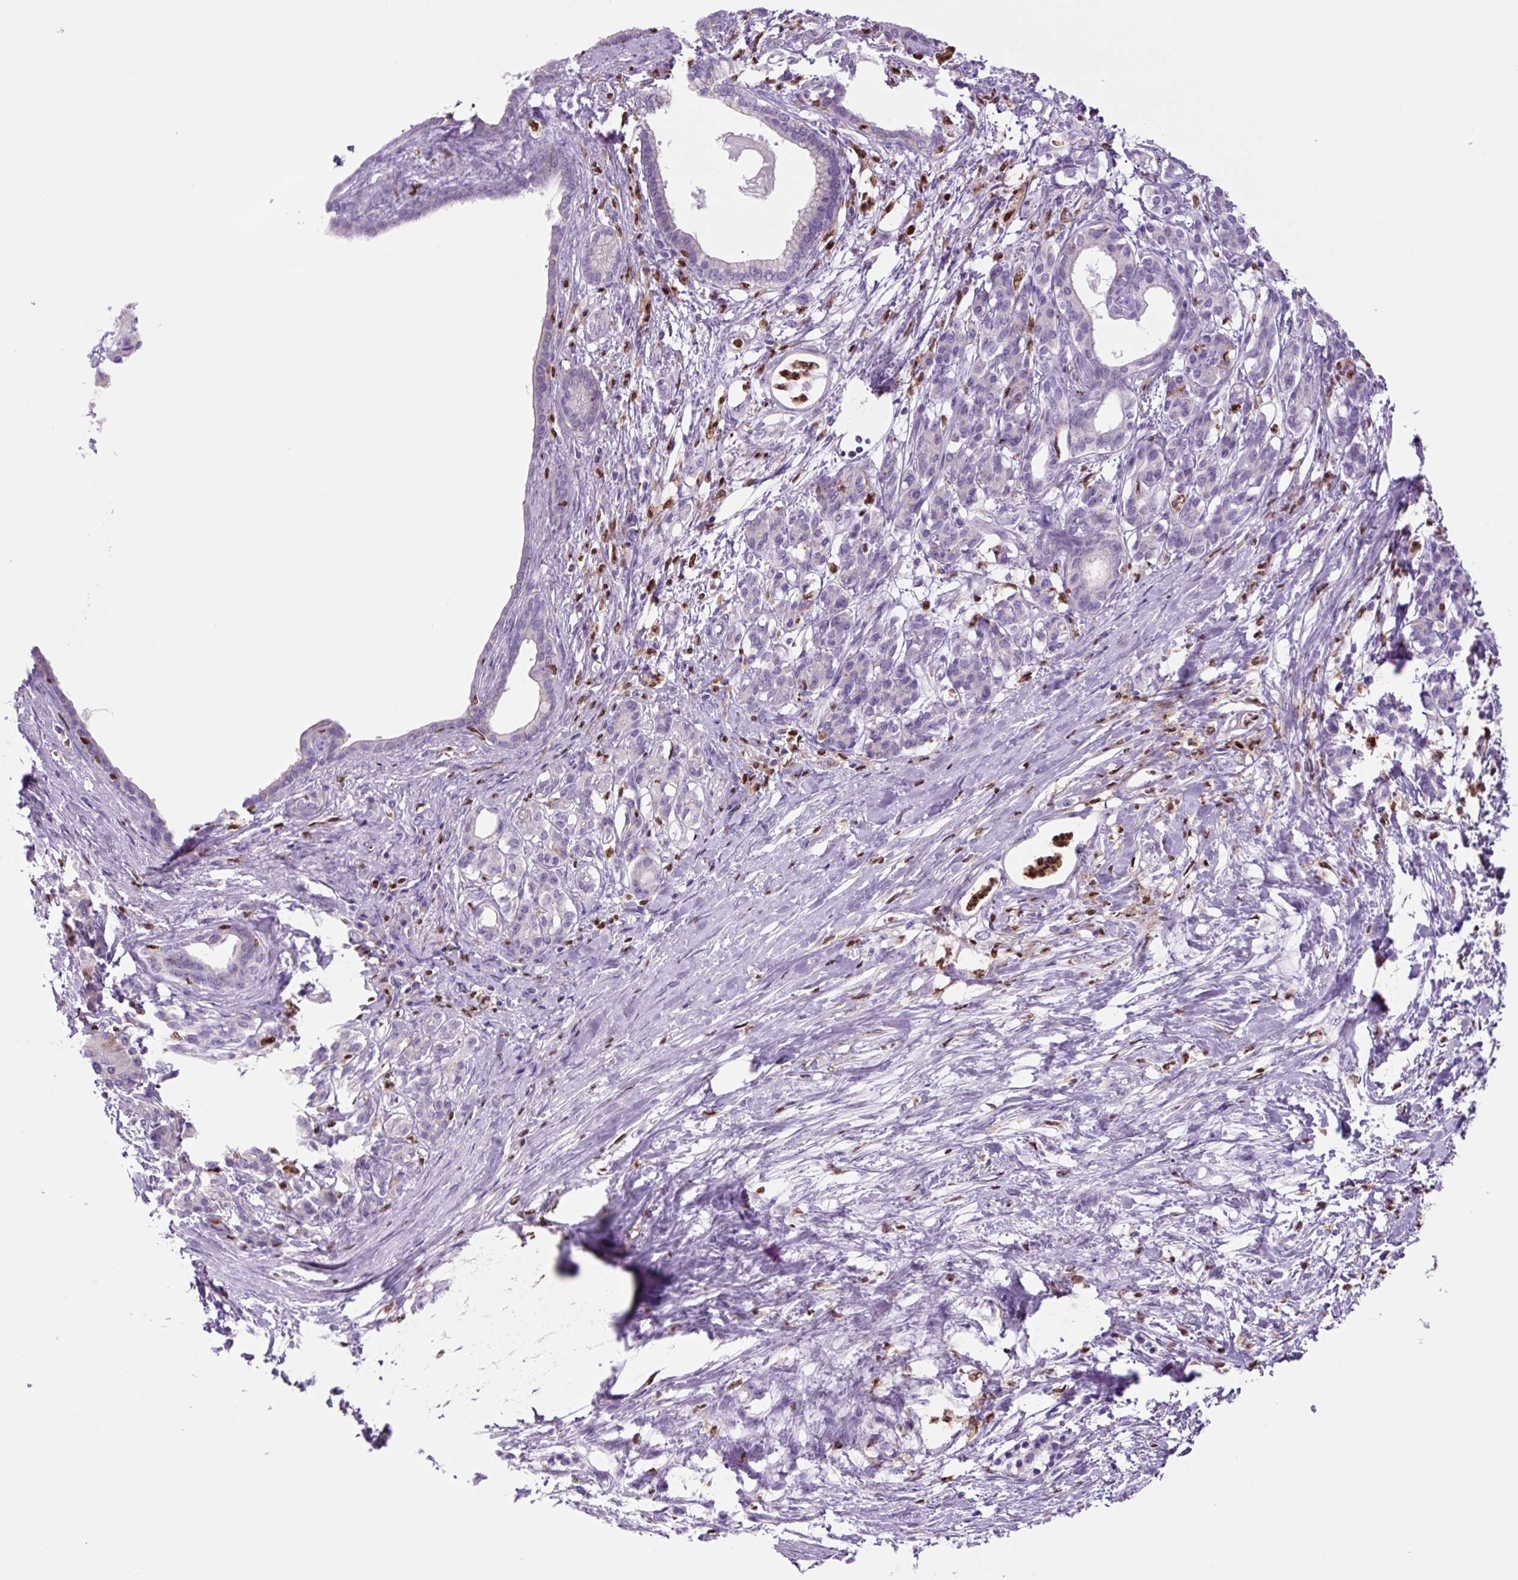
{"staining": {"intensity": "negative", "quantity": "none", "location": "none"}, "tissue": "pancreatic cancer", "cell_type": "Tumor cells", "image_type": "cancer", "snomed": [{"axis": "morphology", "description": "Adenocarcinoma, NOS"}, {"axis": "topography", "description": "Pancreas"}], "caption": "Protein analysis of adenocarcinoma (pancreatic) reveals no significant expression in tumor cells.", "gene": "SPI1", "patient": {"sex": "female", "age": 55}}